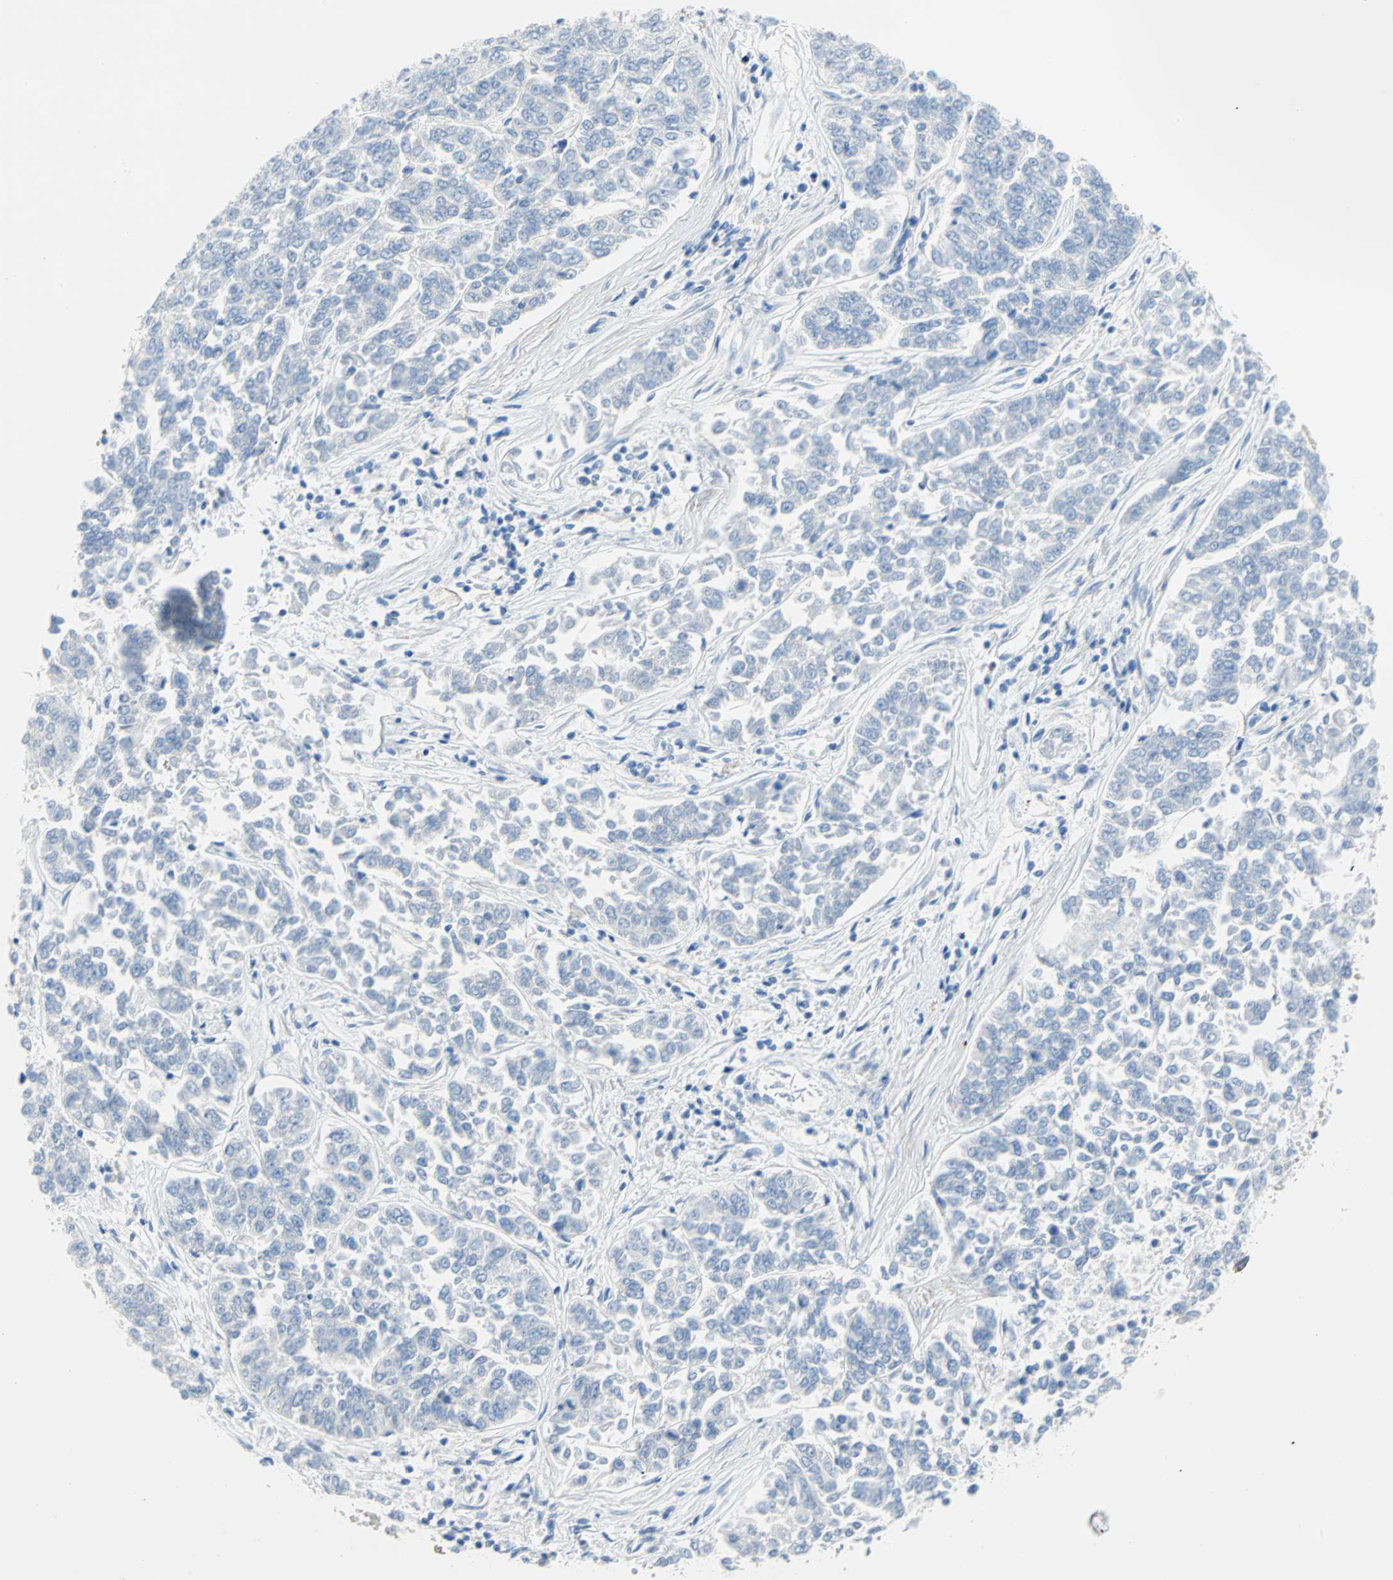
{"staining": {"intensity": "negative", "quantity": "none", "location": "none"}, "tissue": "lung cancer", "cell_type": "Tumor cells", "image_type": "cancer", "snomed": [{"axis": "morphology", "description": "Adenocarcinoma, NOS"}, {"axis": "topography", "description": "Lung"}], "caption": "Lung cancer stained for a protein using immunohistochemistry (IHC) displays no positivity tumor cells.", "gene": "PDPN", "patient": {"sex": "male", "age": 84}}